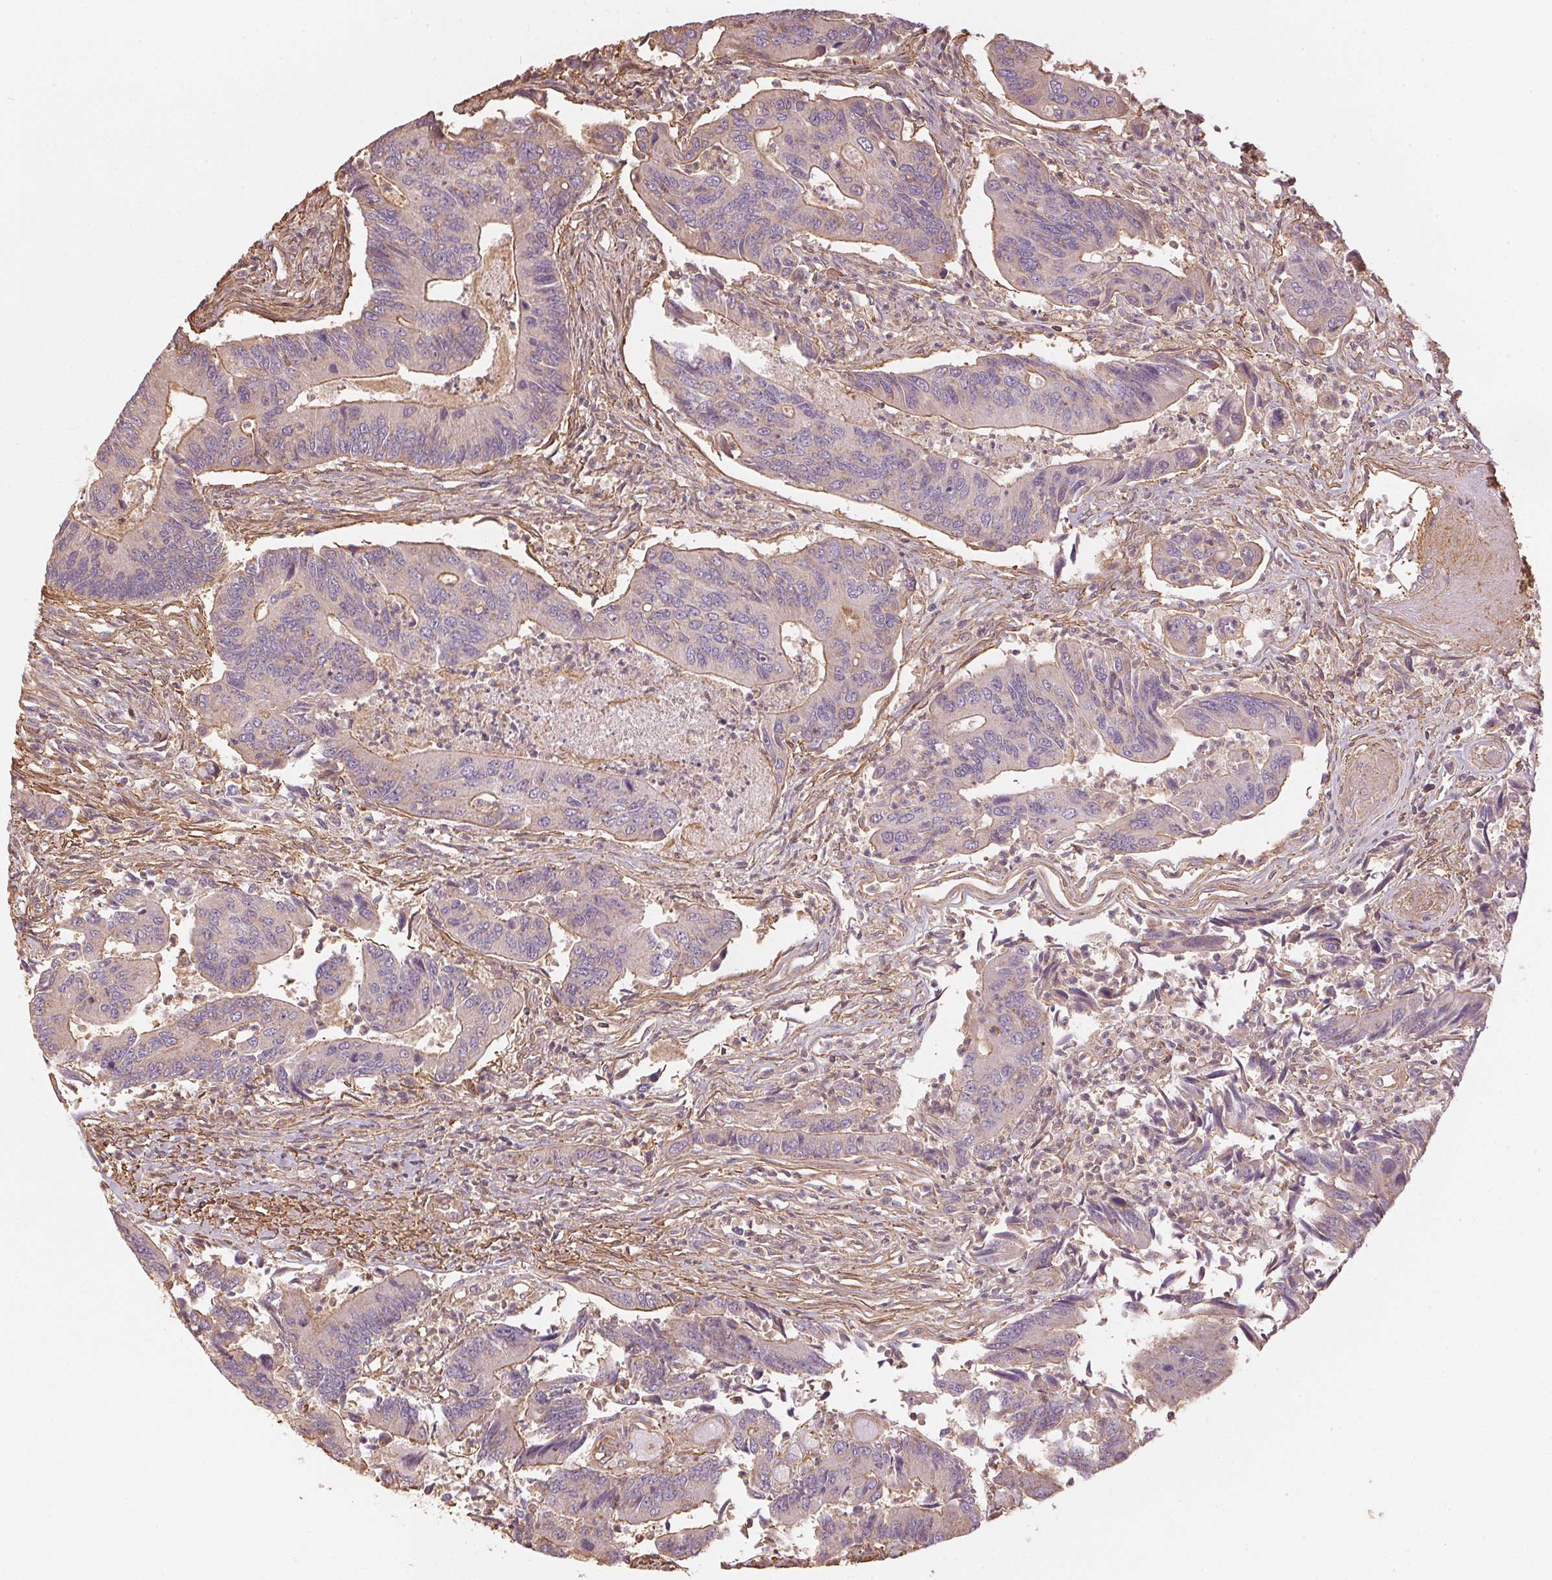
{"staining": {"intensity": "weak", "quantity": "<25%", "location": "cytoplasmic/membranous"}, "tissue": "colorectal cancer", "cell_type": "Tumor cells", "image_type": "cancer", "snomed": [{"axis": "morphology", "description": "Adenocarcinoma, NOS"}, {"axis": "topography", "description": "Colon"}], "caption": "Immunohistochemistry (IHC) photomicrograph of human adenocarcinoma (colorectal) stained for a protein (brown), which demonstrates no positivity in tumor cells.", "gene": "QDPR", "patient": {"sex": "female", "age": 67}}